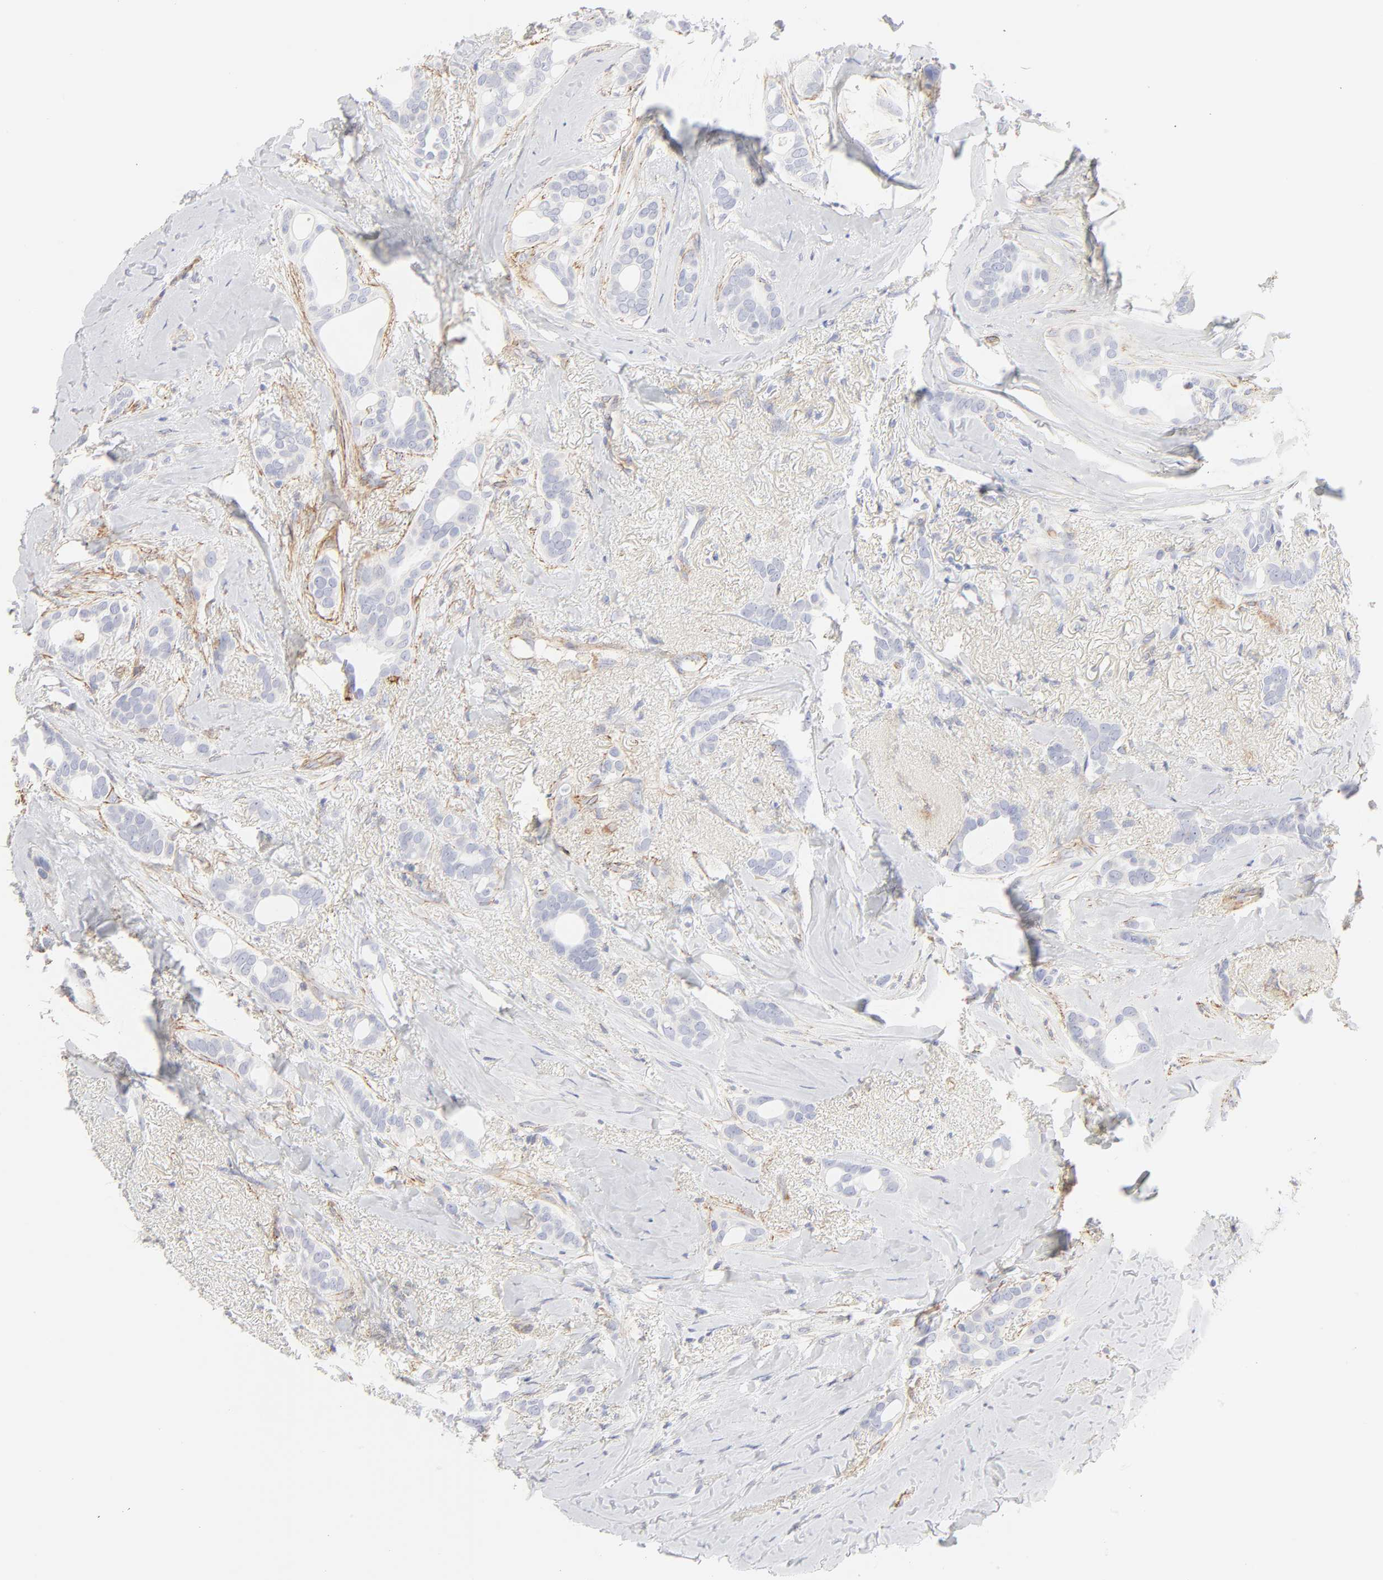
{"staining": {"intensity": "negative", "quantity": "none", "location": "none"}, "tissue": "breast cancer", "cell_type": "Tumor cells", "image_type": "cancer", "snomed": [{"axis": "morphology", "description": "Duct carcinoma"}, {"axis": "topography", "description": "Breast"}], "caption": "Immunohistochemical staining of human breast cancer exhibits no significant expression in tumor cells. (Brightfield microscopy of DAB (3,3'-diaminobenzidine) immunohistochemistry at high magnification).", "gene": "ITGA5", "patient": {"sex": "female", "age": 54}}